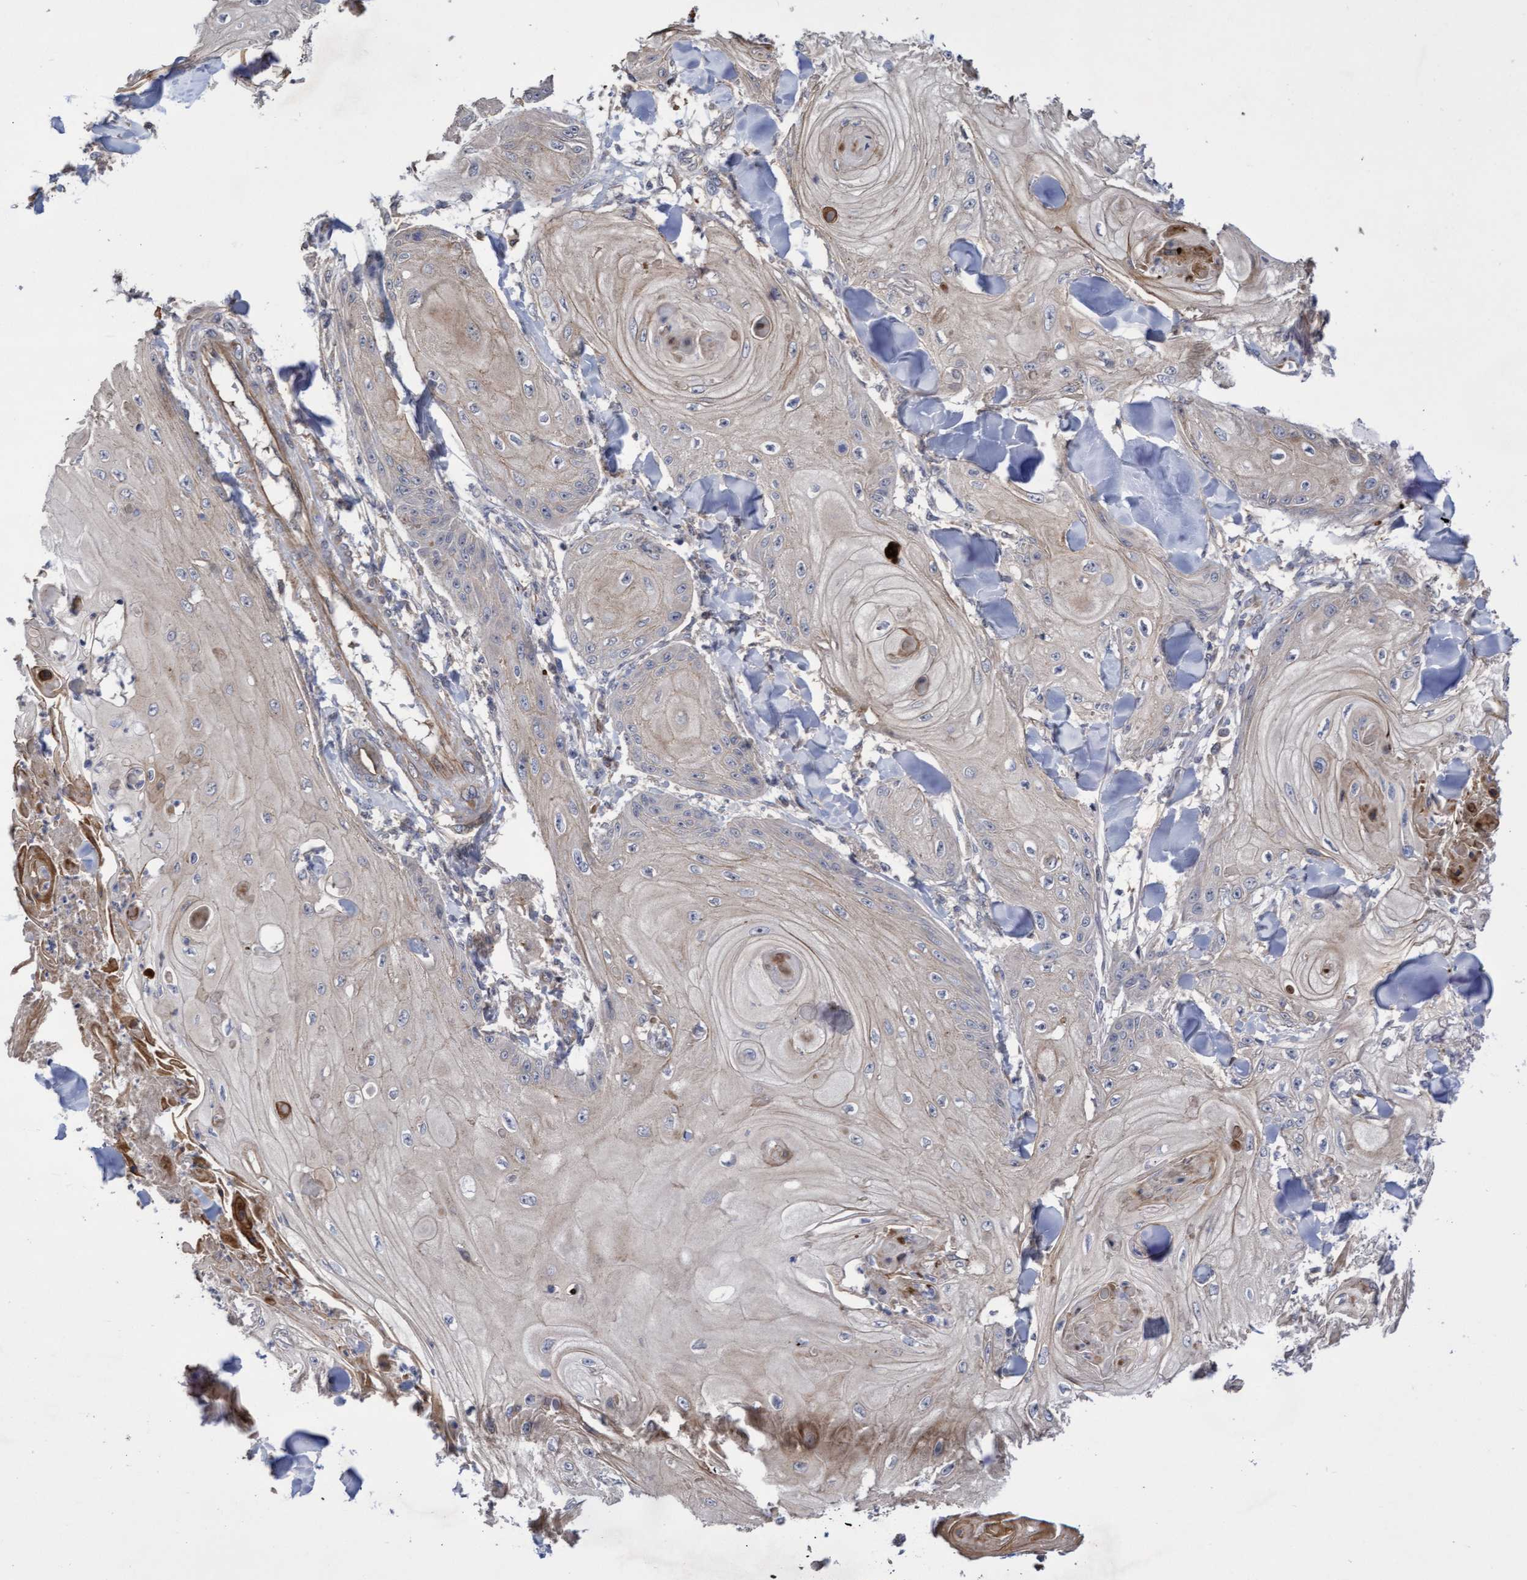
{"staining": {"intensity": "negative", "quantity": "none", "location": "none"}, "tissue": "skin cancer", "cell_type": "Tumor cells", "image_type": "cancer", "snomed": [{"axis": "morphology", "description": "Squamous cell carcinoma, NOS"}, {"axis": "topography", "description": "Skin"}], "caption": "An IHC histopathology image of skin cancer is shown. There is no staining in tumor cells of skin cancer. (Brightfield microscopy of DAB IHC at high magnification).", "gene": "COBL", "patient": {"sex": "male", "age": 74}}